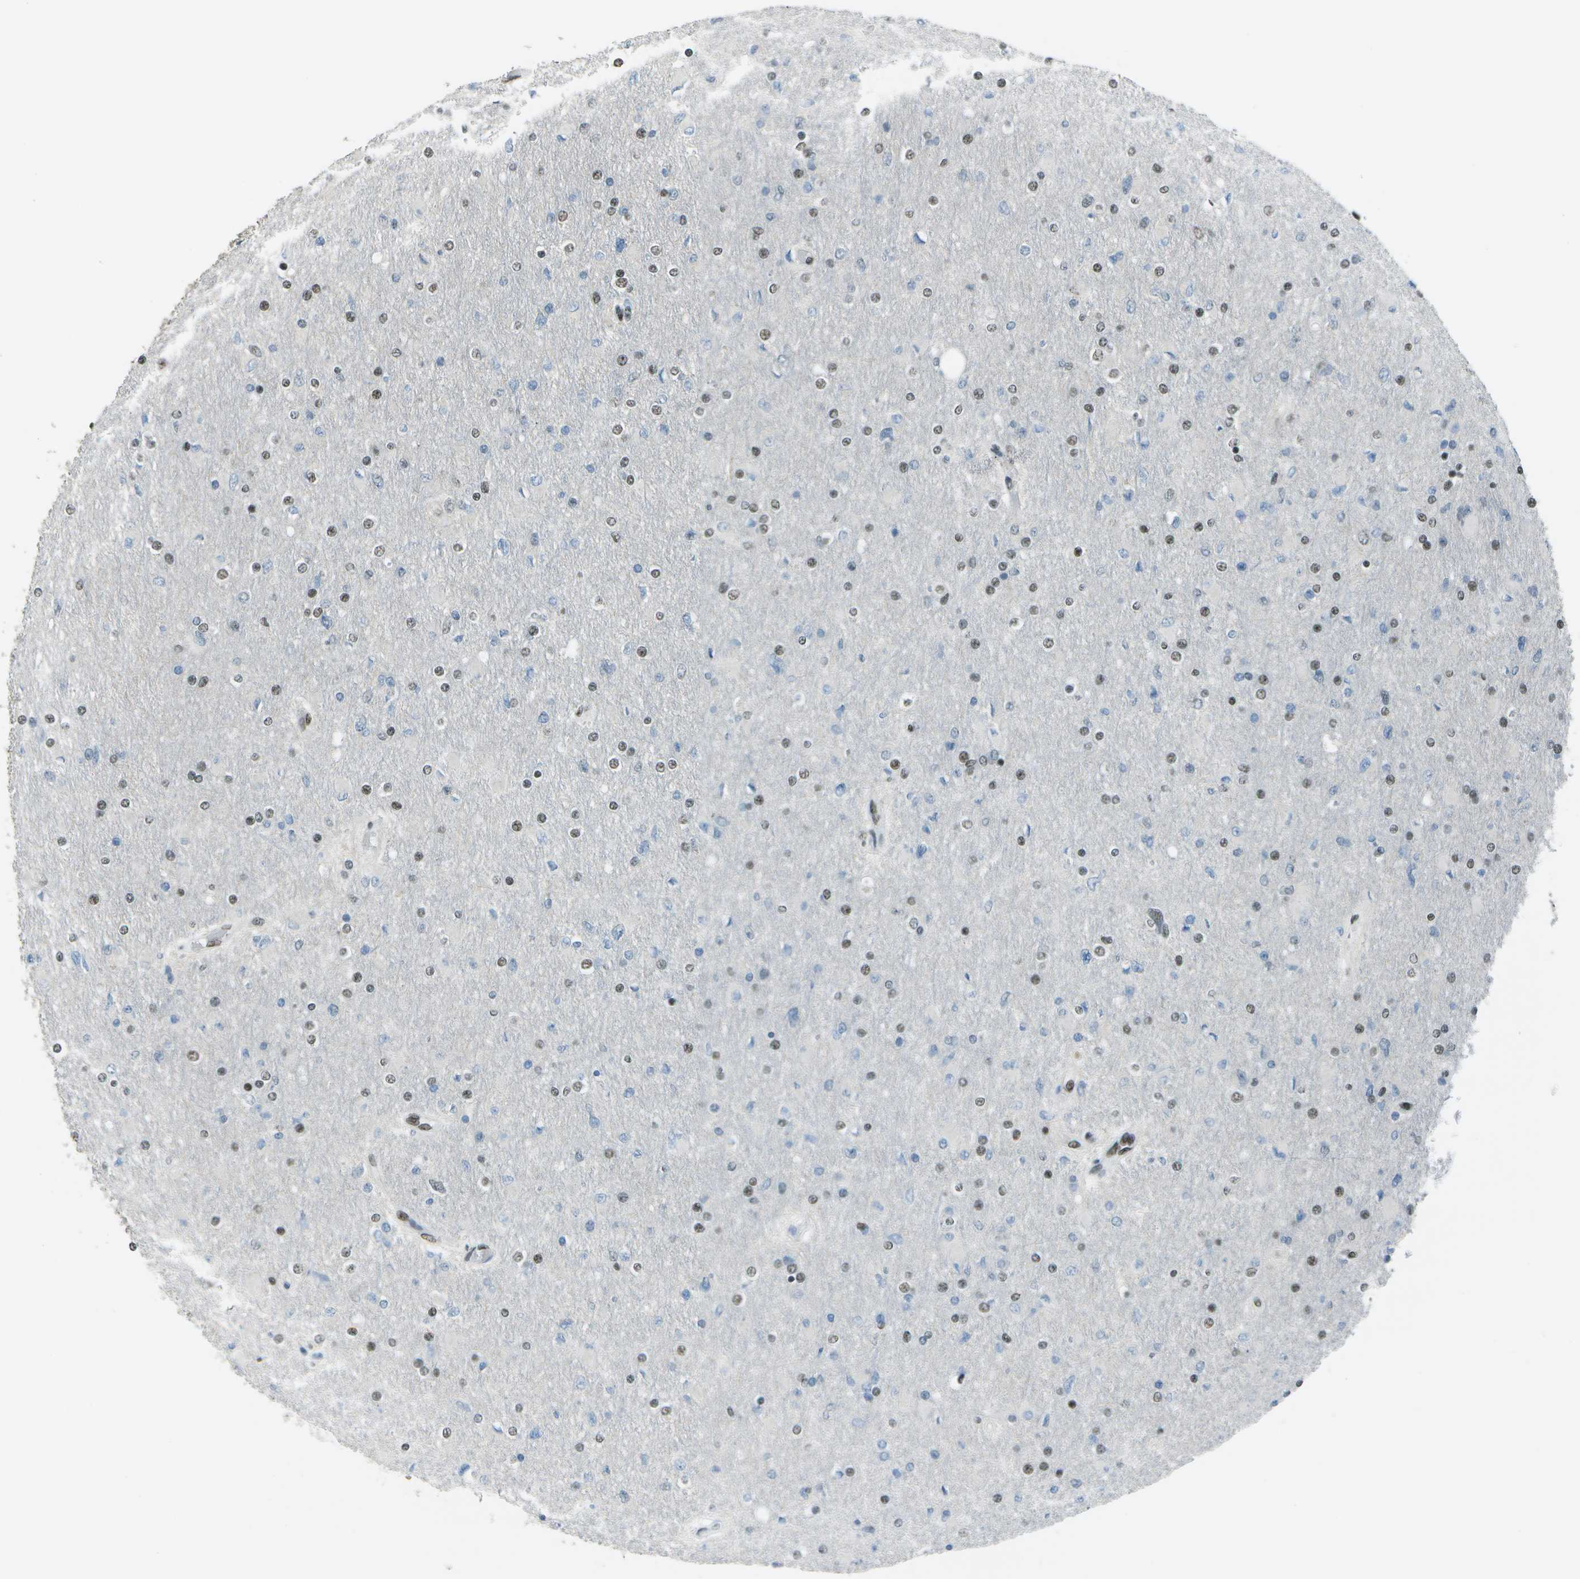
{"staining": {"intensity": "weak", "quantity": "25%-75%", "location": "nuclear"}, "tissue": "glioma", "cell_type": "Tumor cells", "image_type": "cancer", "snomed": [{"axis": "morphology", "description": "Glioma, malignant, High grade"}, {"axis": "topography", "description": "Cerebral cortex"}], "caption": "A micrograph showing weak nuclear expression in about 25%-75% of tumor cells in high-grade glioma (malignant), as visualized by brown immunohistochemical staining.", "gene": "DEPDC1", "patient": {"sex": "female", "age": 36}}